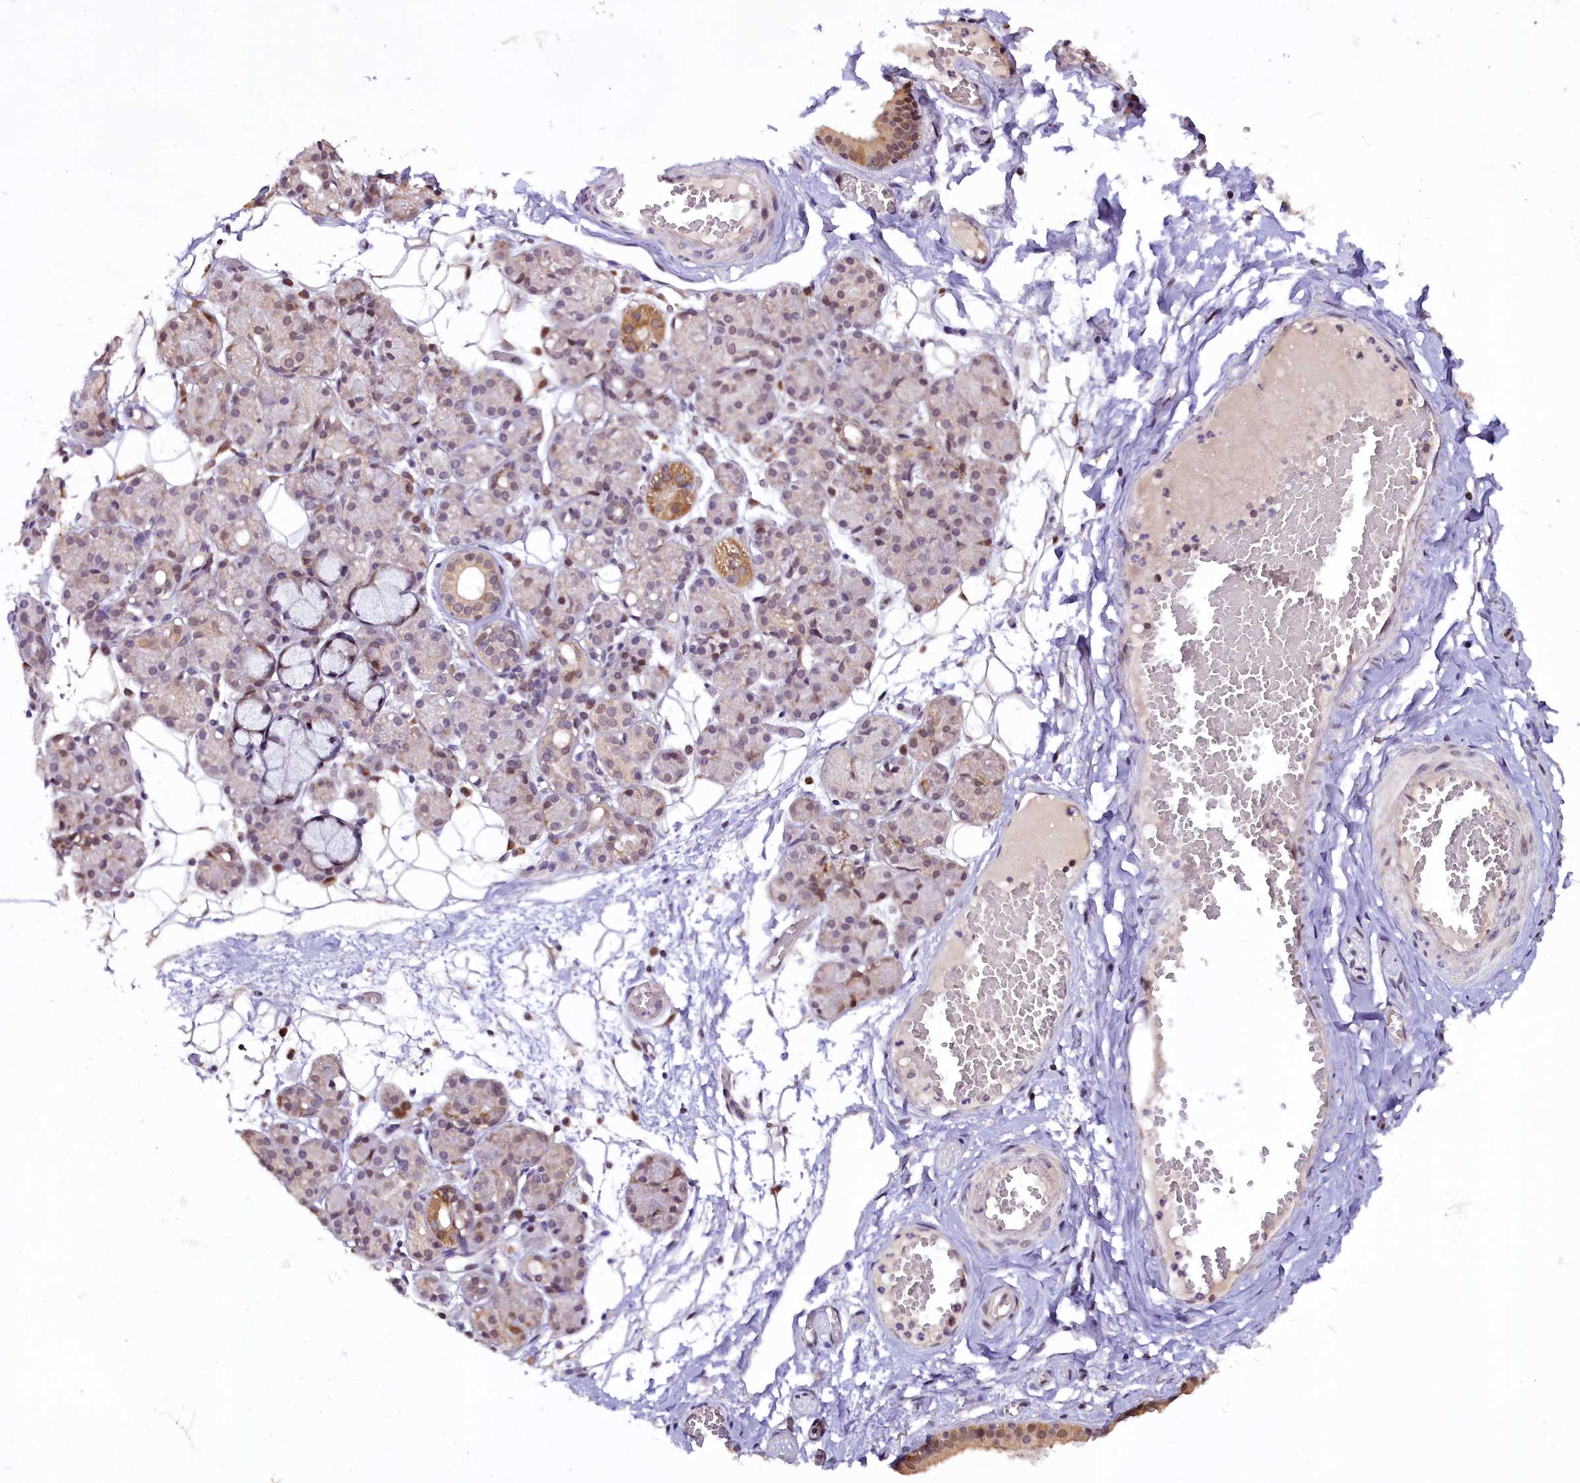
{"staining": {"intensity": "moderate", "quantity": "25%-75%", "location": "cytoplasmic/membranous,nuclear"}, "tissue": "salivary gland", "cell_type": "Glandular cells", "image_type": "normal", "snomed": [{"axis": "morphology", "description": "Normal tissue, NOS"}, {"axis": "topography", "description": "Salivary gland"}], "caption": "This photomicrograph shows normal salivary gland stained with immunohistochemistry (IHC) to label a protein in brown. The cytoplasmic/membranous,nuclear of glandular cells show moderate positivity for the protein. Nuclei are counter-stained blue.", "gene": "RPUSD2", "patient": {"sex": "male", "age": 63}}